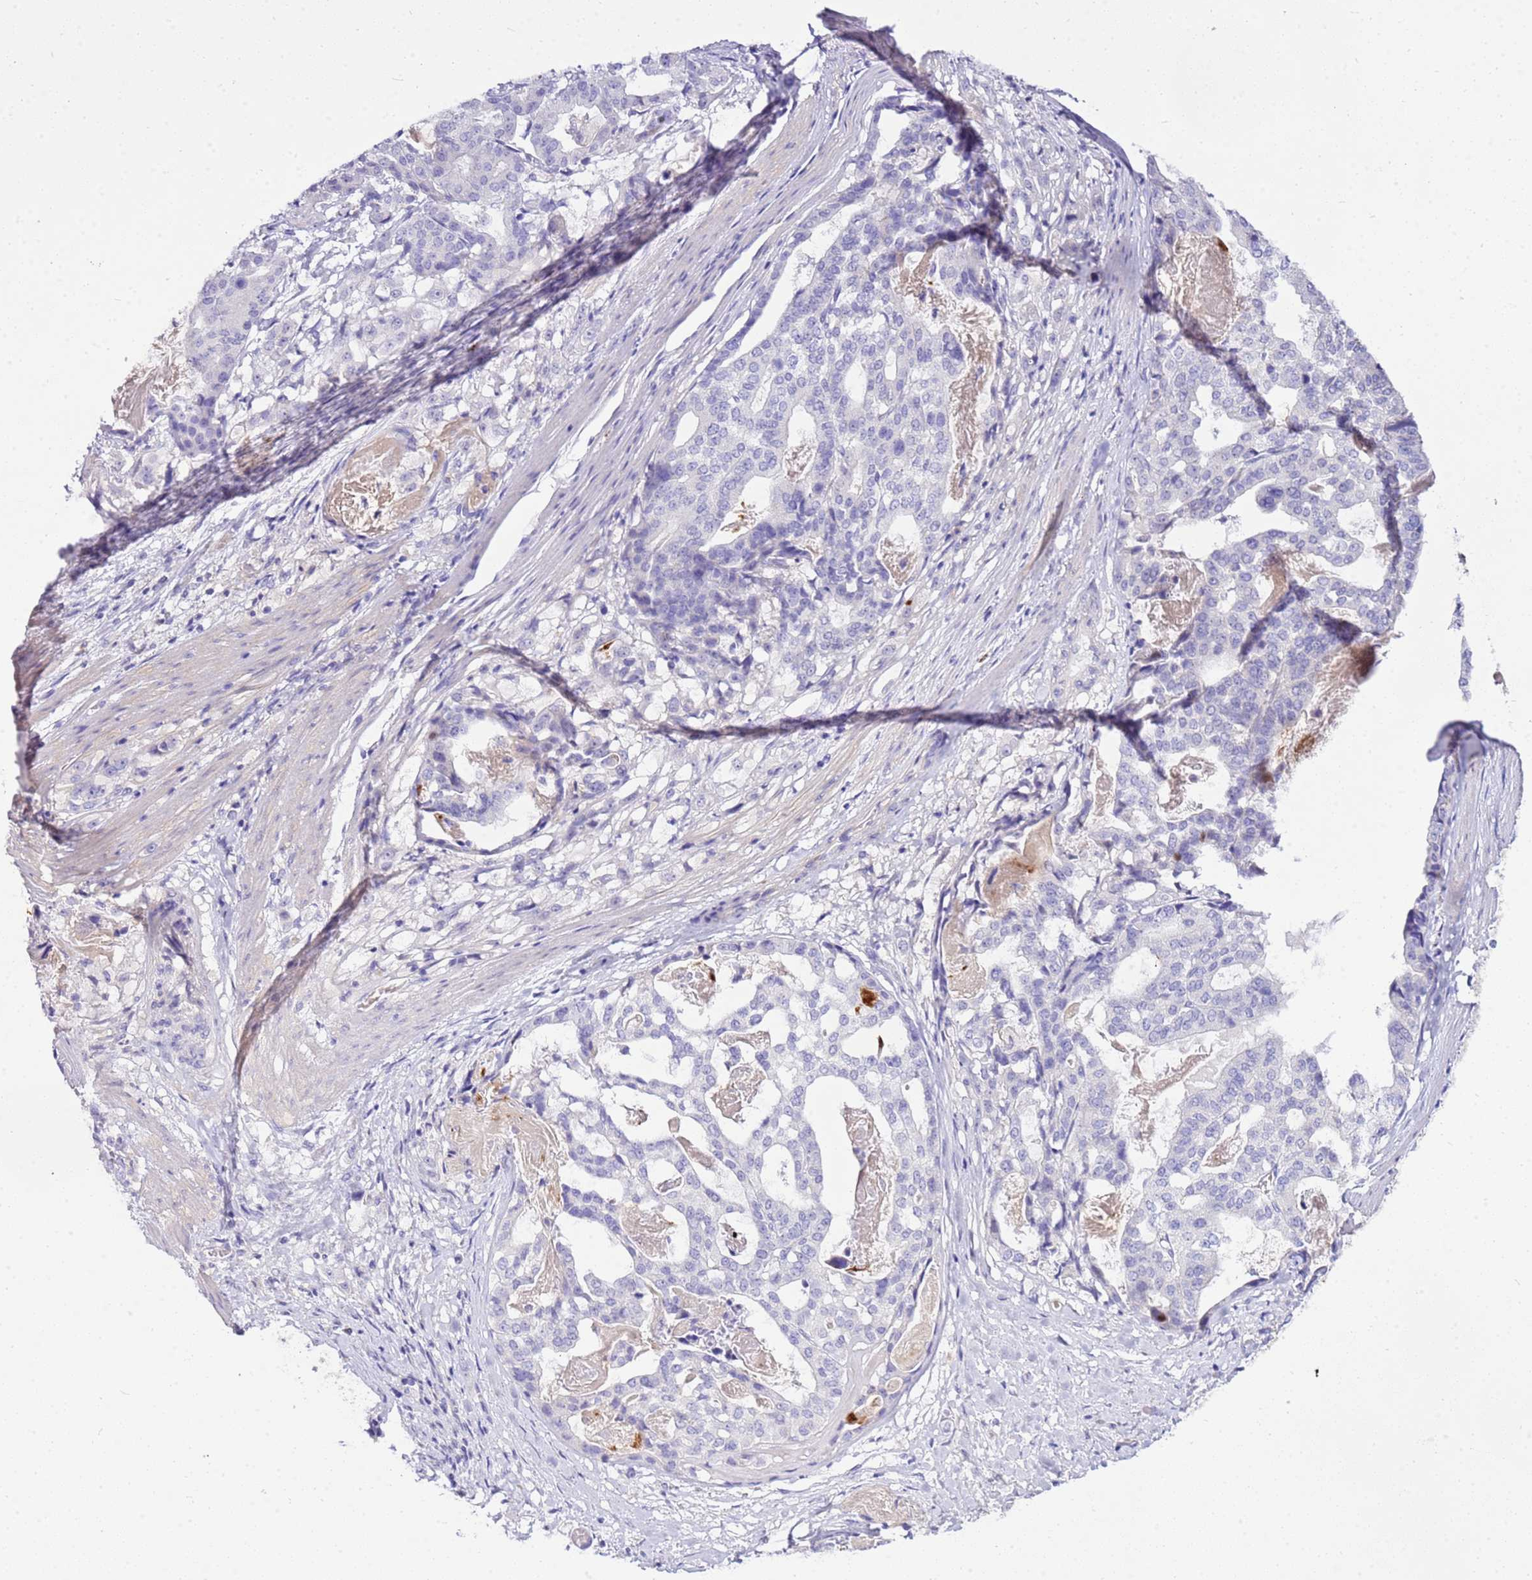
{"staining": {"intensity": "negative", "quantity": "none", "location": "none"}, "tissue": "stomach cancer", "cell_type": "Tumor cells", "image_type": "cancer", "snomed": [{"axis": "morphology", "description": "Adenocarcinoma, NOS"}, {"axis": "topography", "description": "Stomach"}], "caption": "The immunohistochemistry histopathology image has no significant positivity in tumor cells of stomach cancer (adenocarcinoma) tissue. (Stains: DAB IHC with hematoxylin counter stain, Microscopy: brightfield microscopy at high magnification).", "gene": "DCDC2B", "patient": {"sex": "male", "age": 48}}